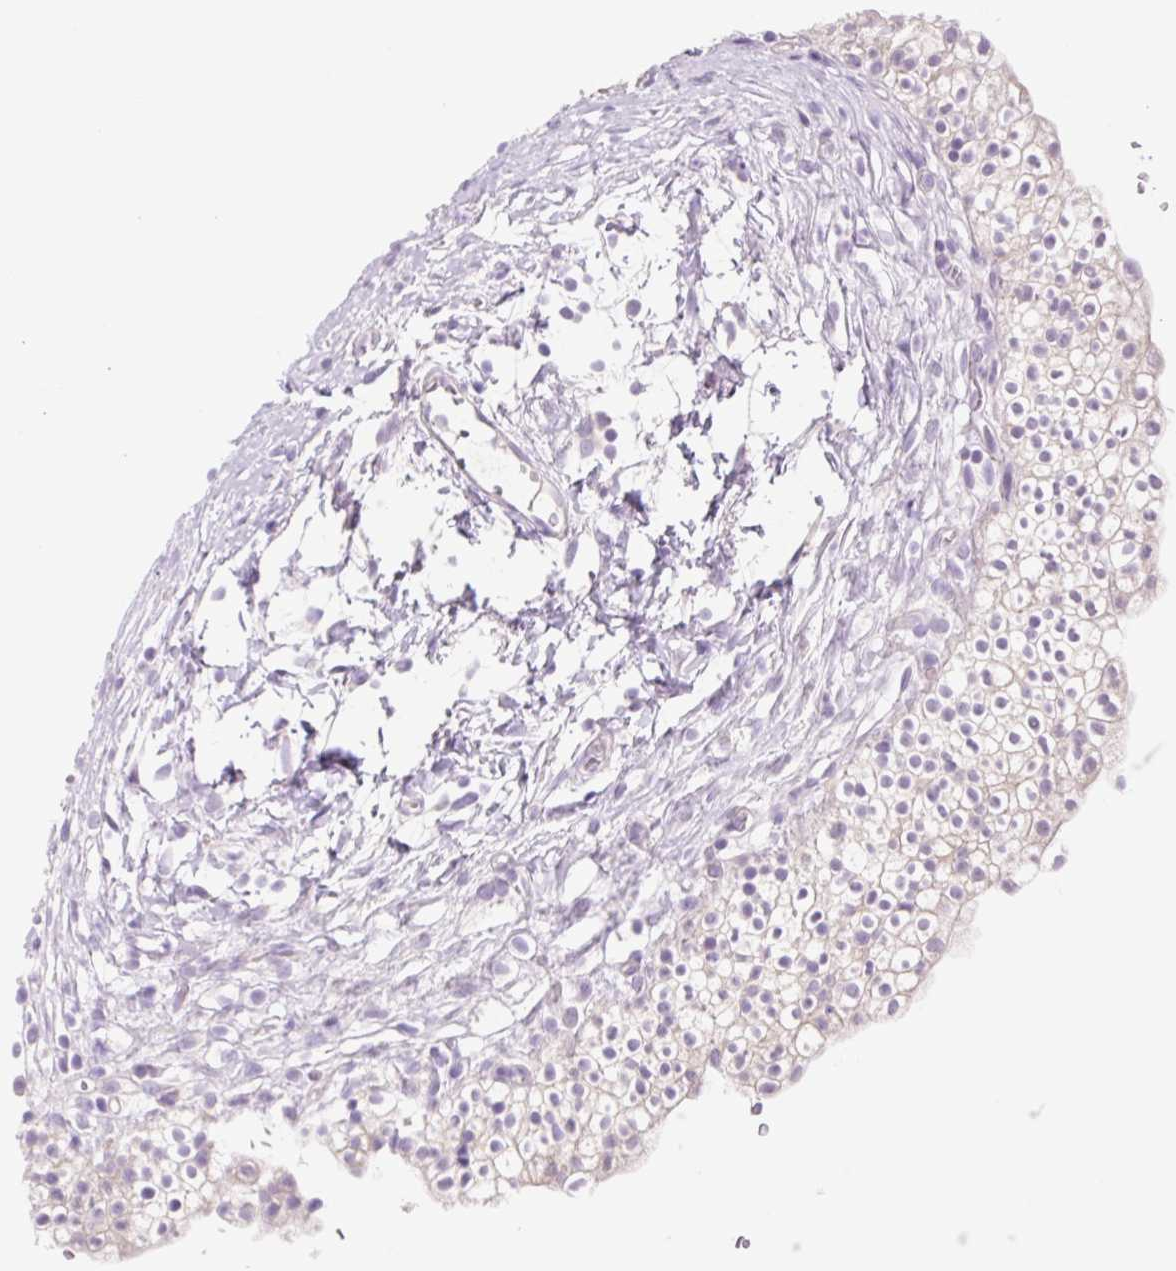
{"staining": {"intensity": "weak", "quantity": "<25%", "location": "cytoplasmic/membranous"}, "tissue": "urinary bladder", "cell_type": "Urothelial cells", "image_type": "normal", "snomed": [{"axis": "morphology", "description": "Normal tissue, NOS"}, {"axis": "topography", "description": "Urinary bladder"}, {"axis": "topography", "description": "Peripheral nerve tissue"}], "caption": "This micrograph is of unremarkable urinary bladder stained with immunohistochemistry (IHC) to label a protein in brown with the nuclei are counter-stained blue. There is no expression in urothelial cells.", "gene": "CELF6", "patient": {"sex": "male", "age": 55}}